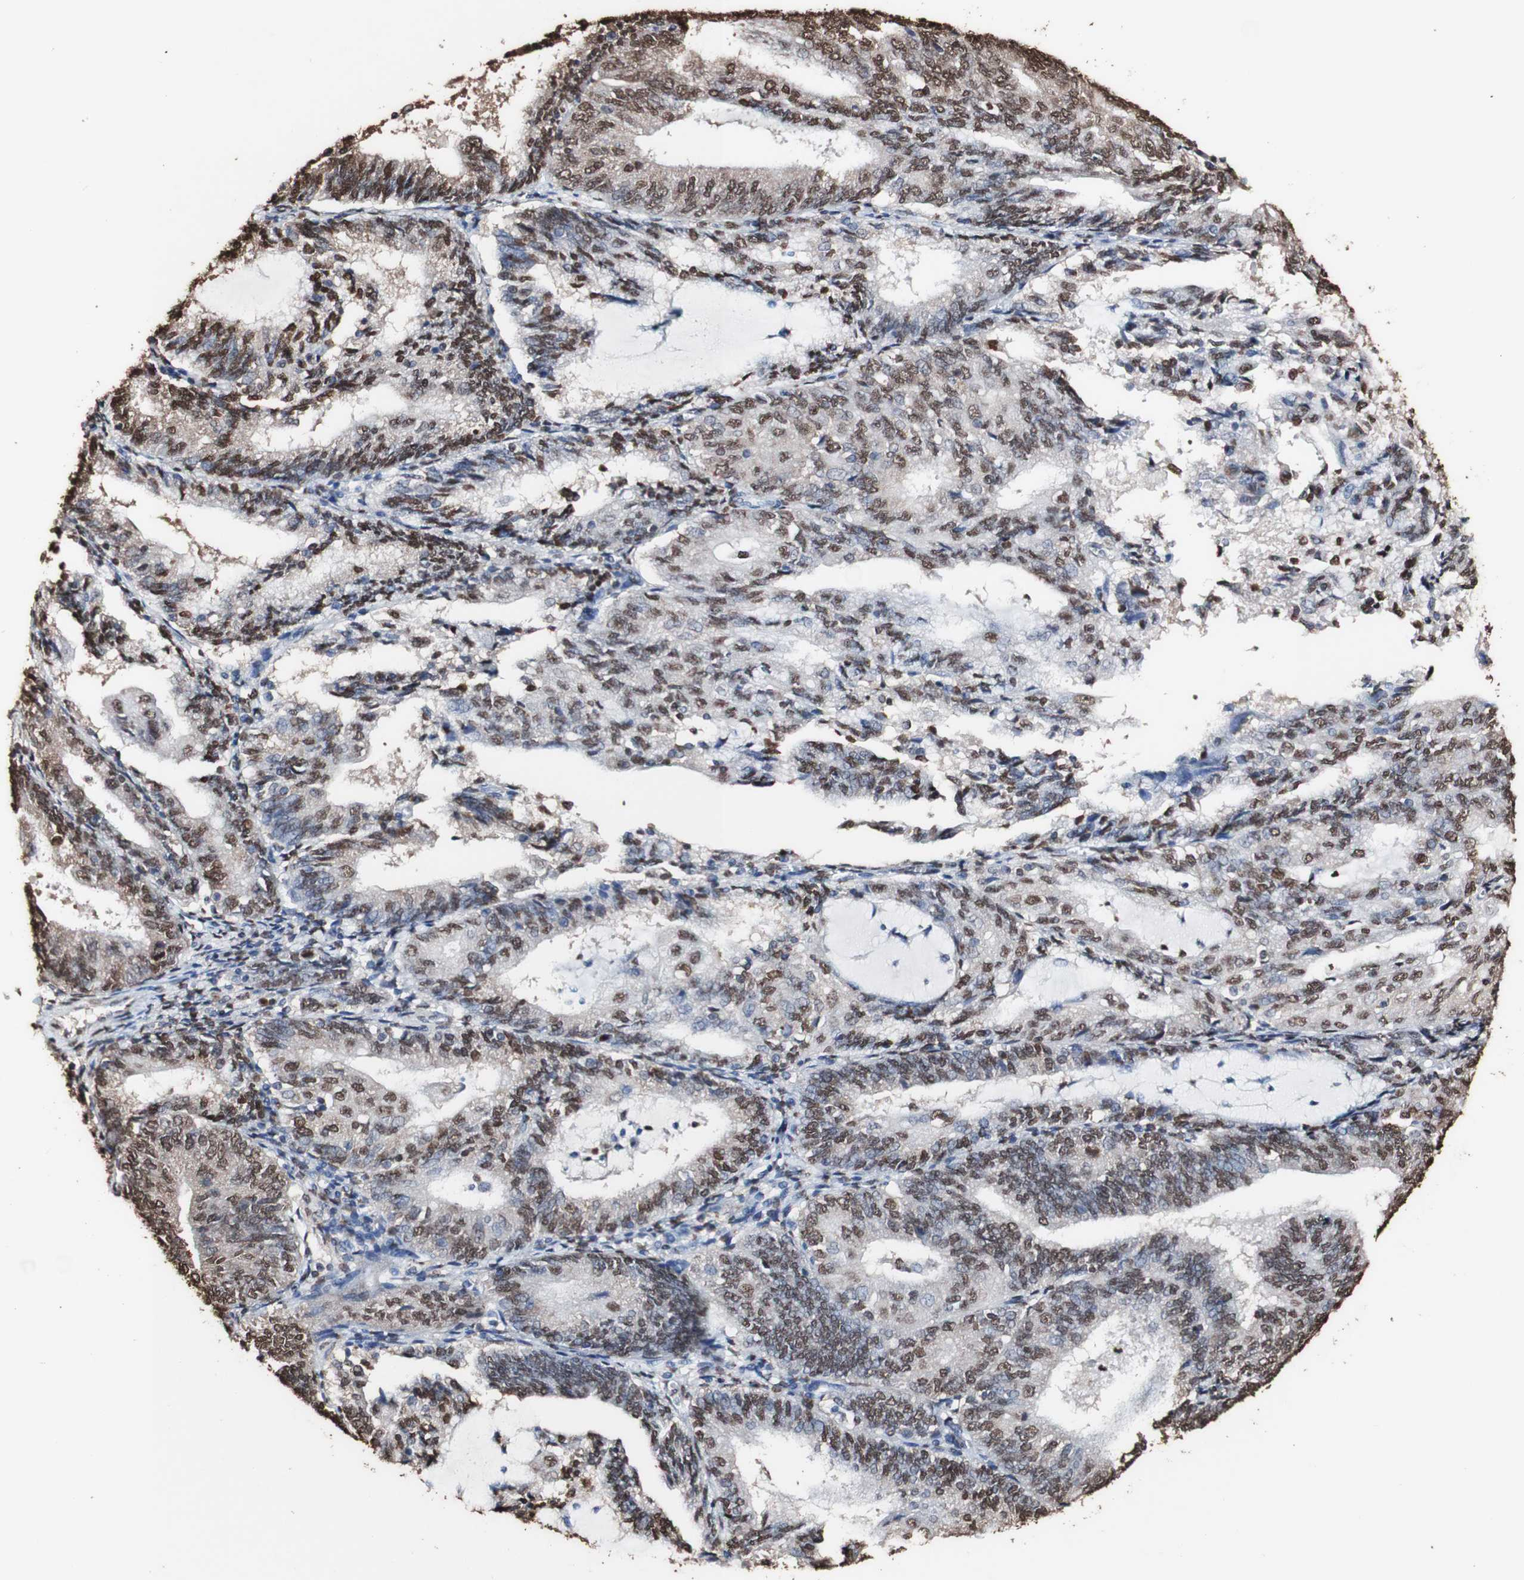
{"staining": {"intensity": "strong", "quantity": ">75%", "location": "cytoplasmic/membranous,nuclear"}, "tissue": "endometrial cancer", "cell_type": "Tumor cells", "image_type": "cancer", "snomed": [{"axis": "morphology", "description": "Adenocarcinoma, NOS"}, {"axis": "topography", "description": "Endometrium"}], "caption": "This is a histology image of IHC staining of endometrial cancer (adenocarcinoma), which shows strong positivity in the cytoplasmic/membranous and nuclear of tumor cells.", "gene": "PIDD1", "patient": {"sex": "female", "age": 81}}